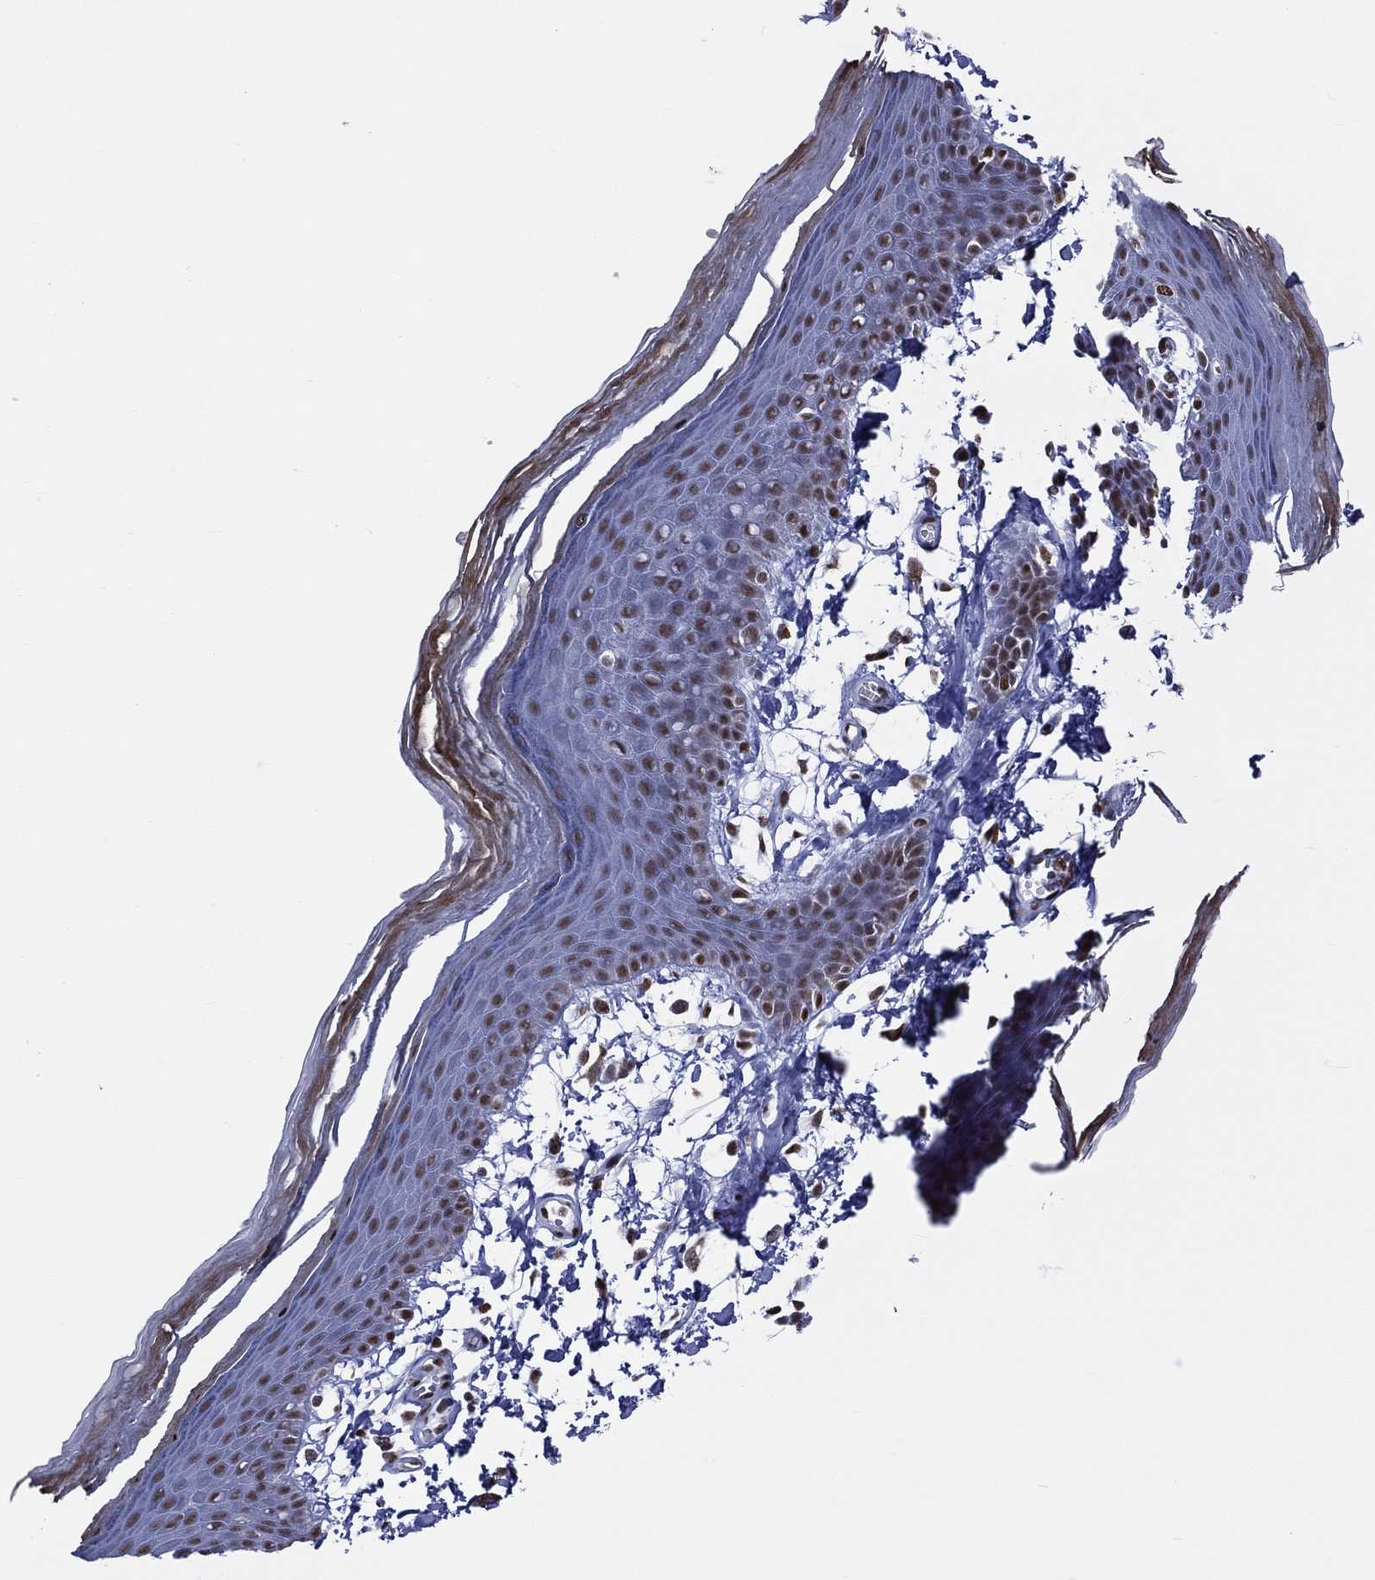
{"staining": {"intensity": "moderate", "quantity": ">75%", "location": "nuclear"}, "tissue": "skin", "cell_type": "Epidermal cells", "image_type": "normal", "snomed": [{"axis": "morphology", "description": "Normal tissue, NOS"}, {"axis": "topography", "description": "Anal"}], "caption": "Protein expression analysis of benign human skin reveals moderate nuclear staining in about >75% of epidermal cells.", "gene": "ZNF7", "patient": {"sex": "male", "age": 53}}